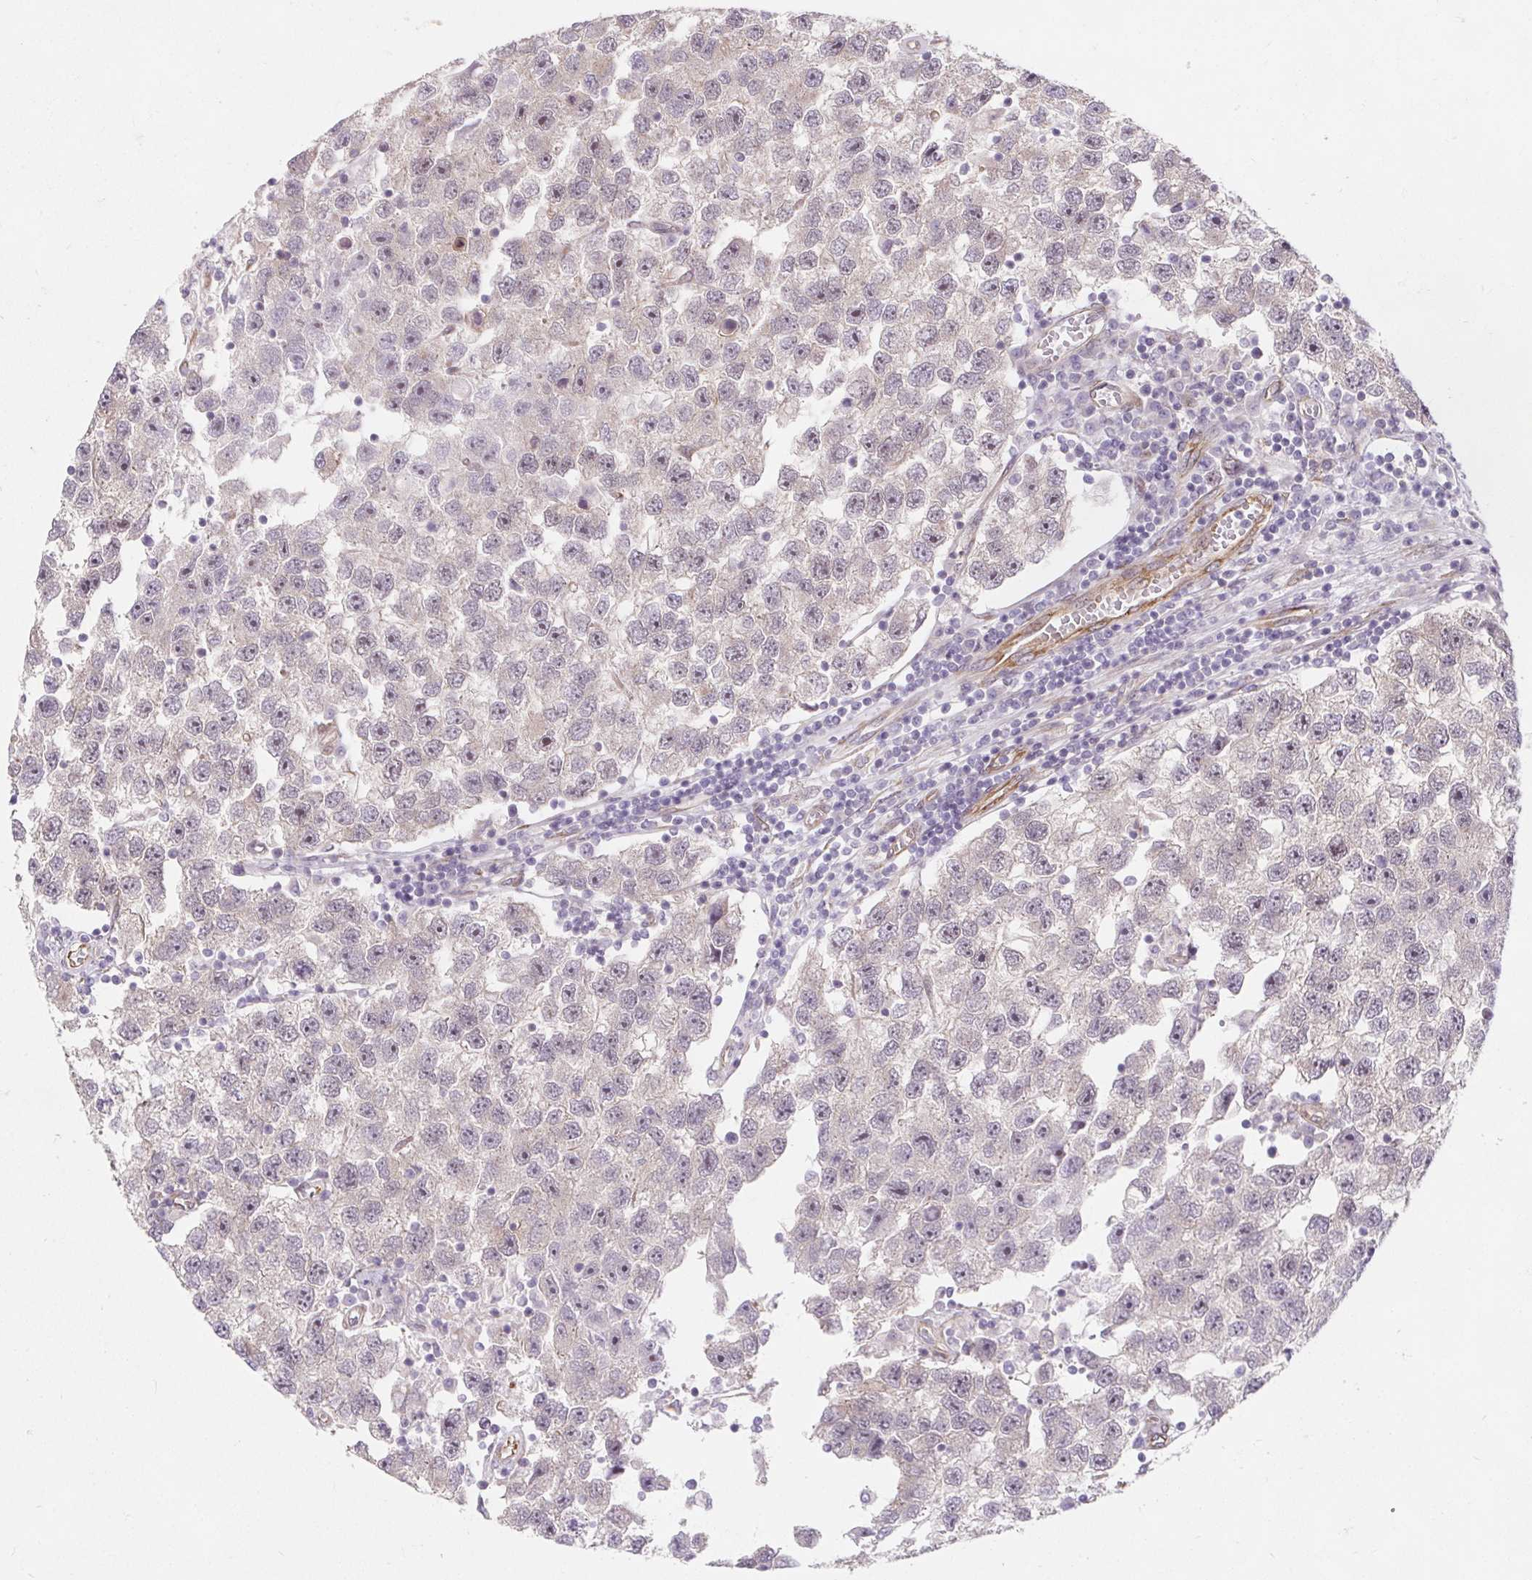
{"staining": {"intensity": "negative", "quantity": "none", "location": "none"}, "tissue": "testis cancer", "cell_type": "Tumor cells", "image_type": "cancer", "snomed": [{"axis": "morphology", "description": "Seminoma, NOS"}, {"axis": "topography", "description": "Testis"}], "caption": "DAB immunohistochemical staining of testis seminoma reveals no significant staining in tumor cells. The staining is performed using DAB (3,3'-diaminobenzidine) brown chromogen with nuclei counter-stained in using hematoxylin.", "gene": "LYPD5", "patient": {"sex": "male", "age": 26}}